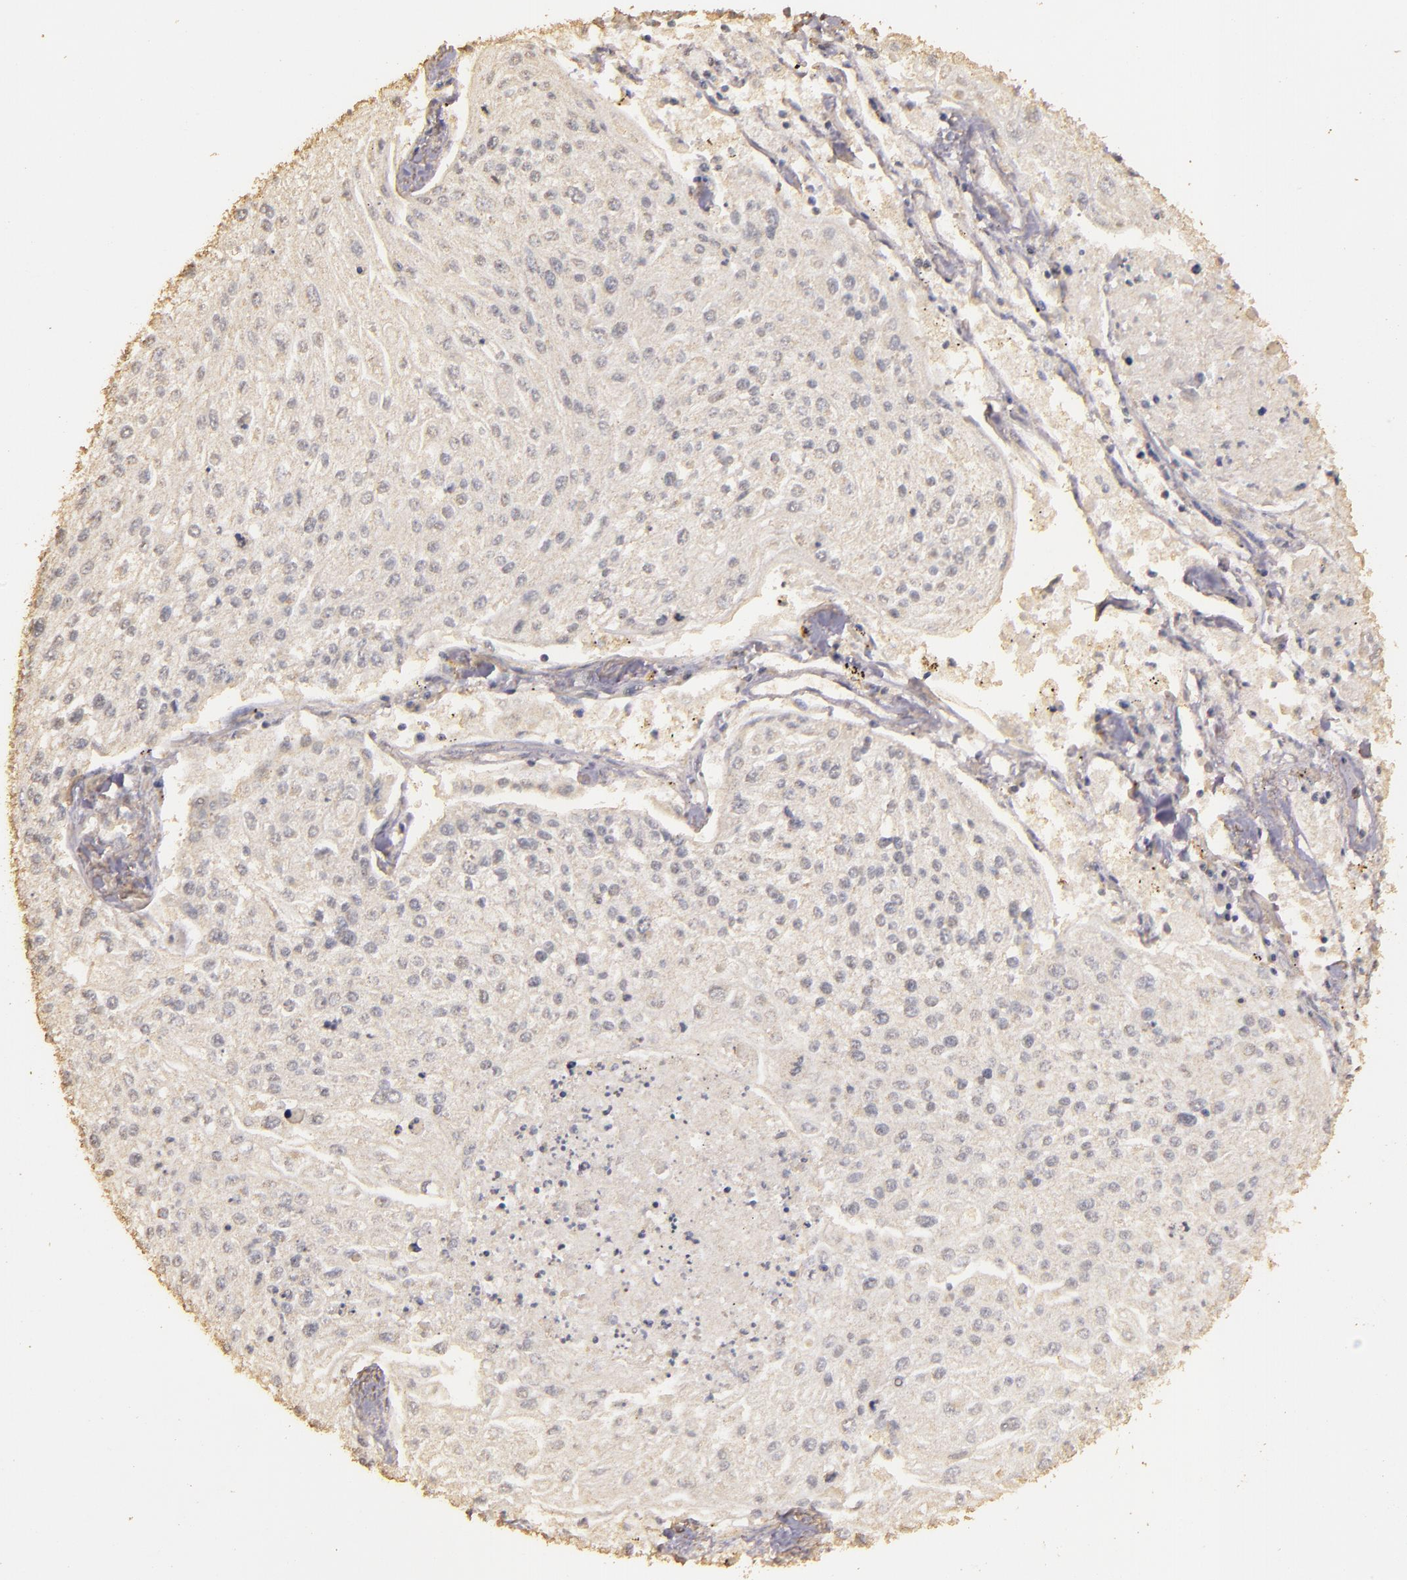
{"staining": {"intensity": "negative", "quantity": "none", "location": "none"}, "tissue": "lung cancer", "cell_type": "Tumor cells", "image_type": "cancer", "snomed": [{"axis": "morphology", "description": "Squamous cell carcinoma, NOS"}, {"axis": "topography", "description": "Lung"}], "caption": "An image of squamous cell carcinoma (lung) stained for a protein shows no brown staining in tumor cells.", "gene": "BCL2L13", "patient": {"sex": "male", "age": 75}}